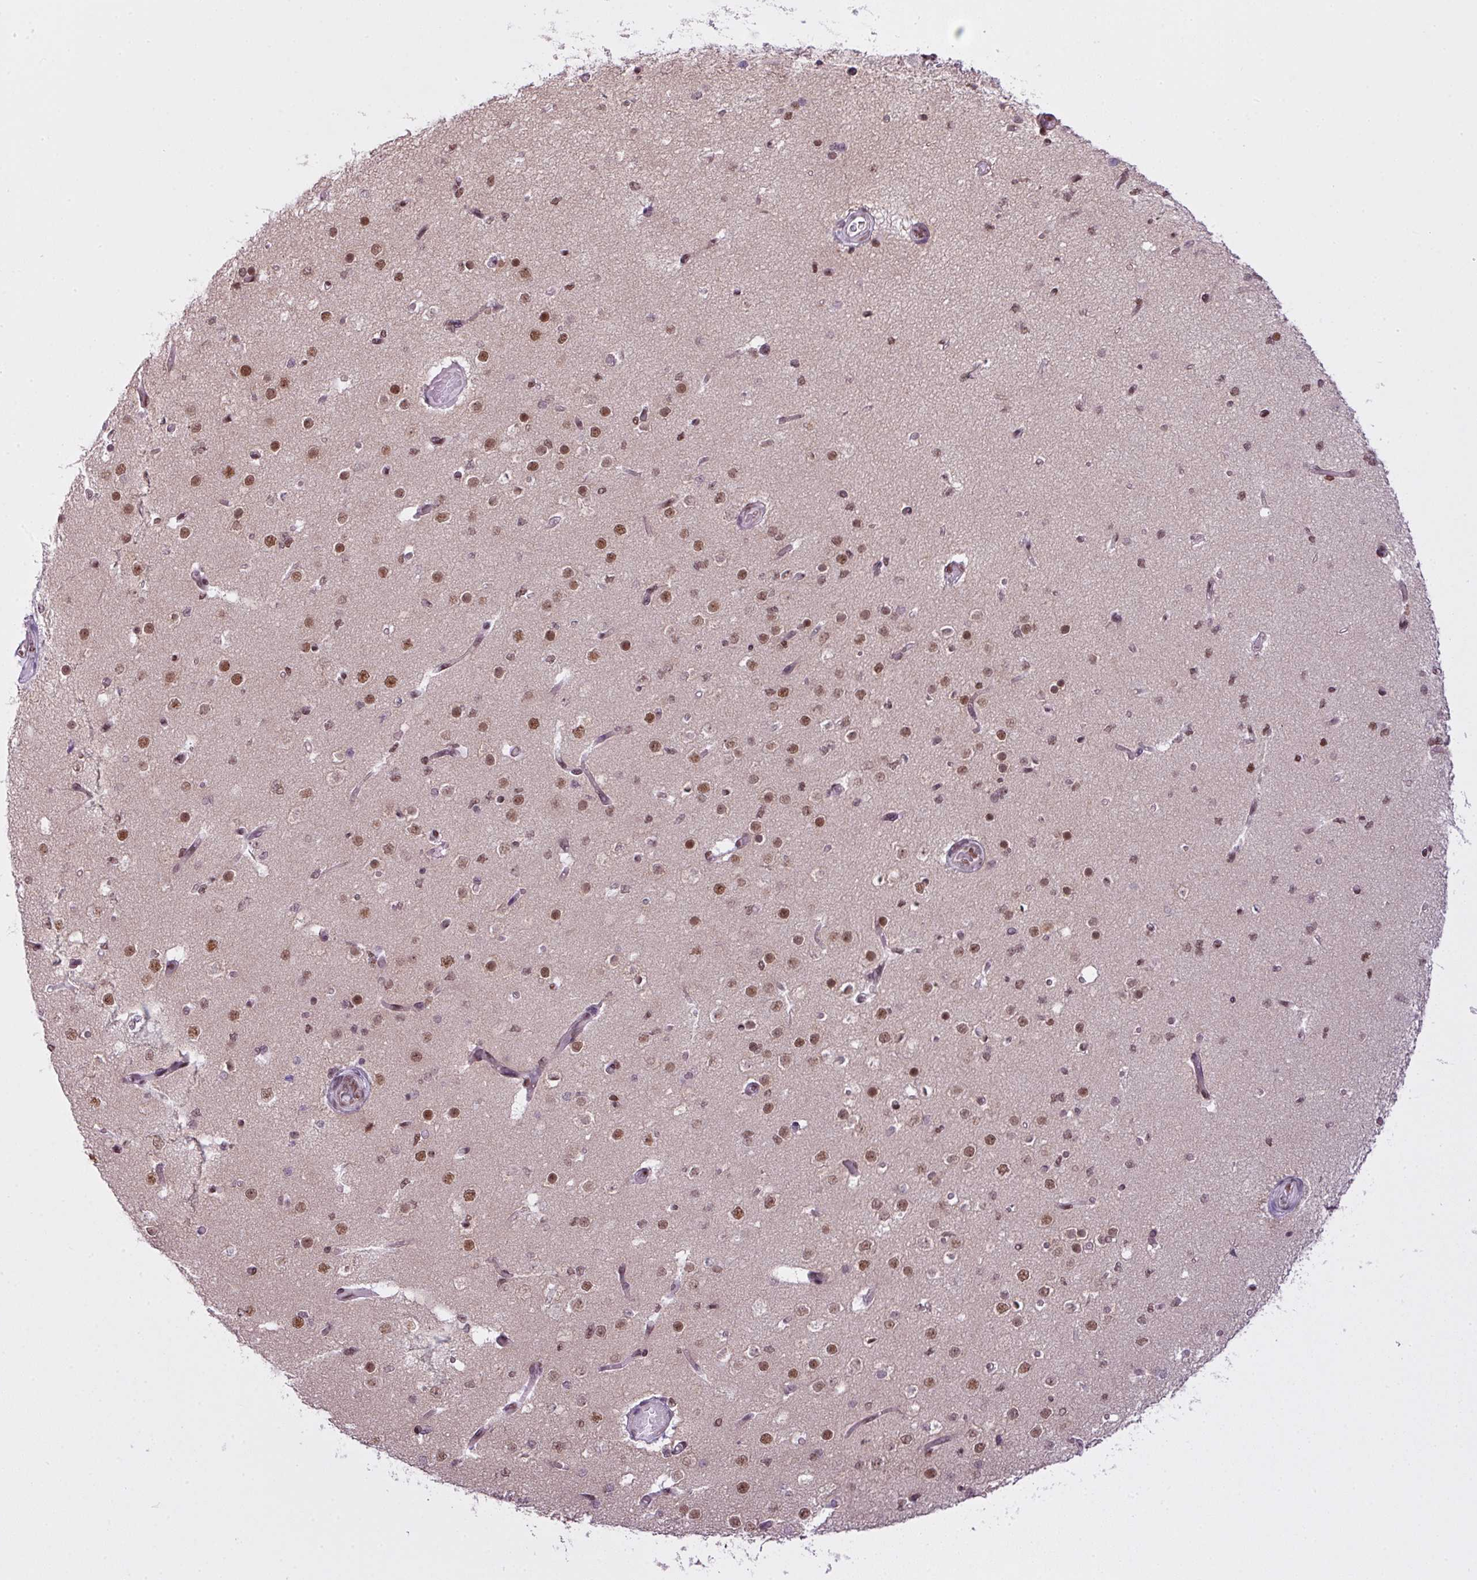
{"staining": {"intensity": "weak", "quantity": "25%-75%", "location": "nuclear"}, "tissue": "cerebral cortex", "cell_type": "Endothelial cells", "image_type": "normal", "snomed": [{"axis": "morphology", "description": "Normal tissue, NOS"}, {"axis": "morphology", "description": "Inflammation, NOS"}, {"axis": "topography", "description": "Cerebral cortex"}], "caption": "A brown stain shows weak nuclear positivity of a protein in endothelial cells of benign cerebral cortex. Nuclei are stained in blue.", "gene": "ARL6IP4", "patient": {"sex": "male", "age": 6}}